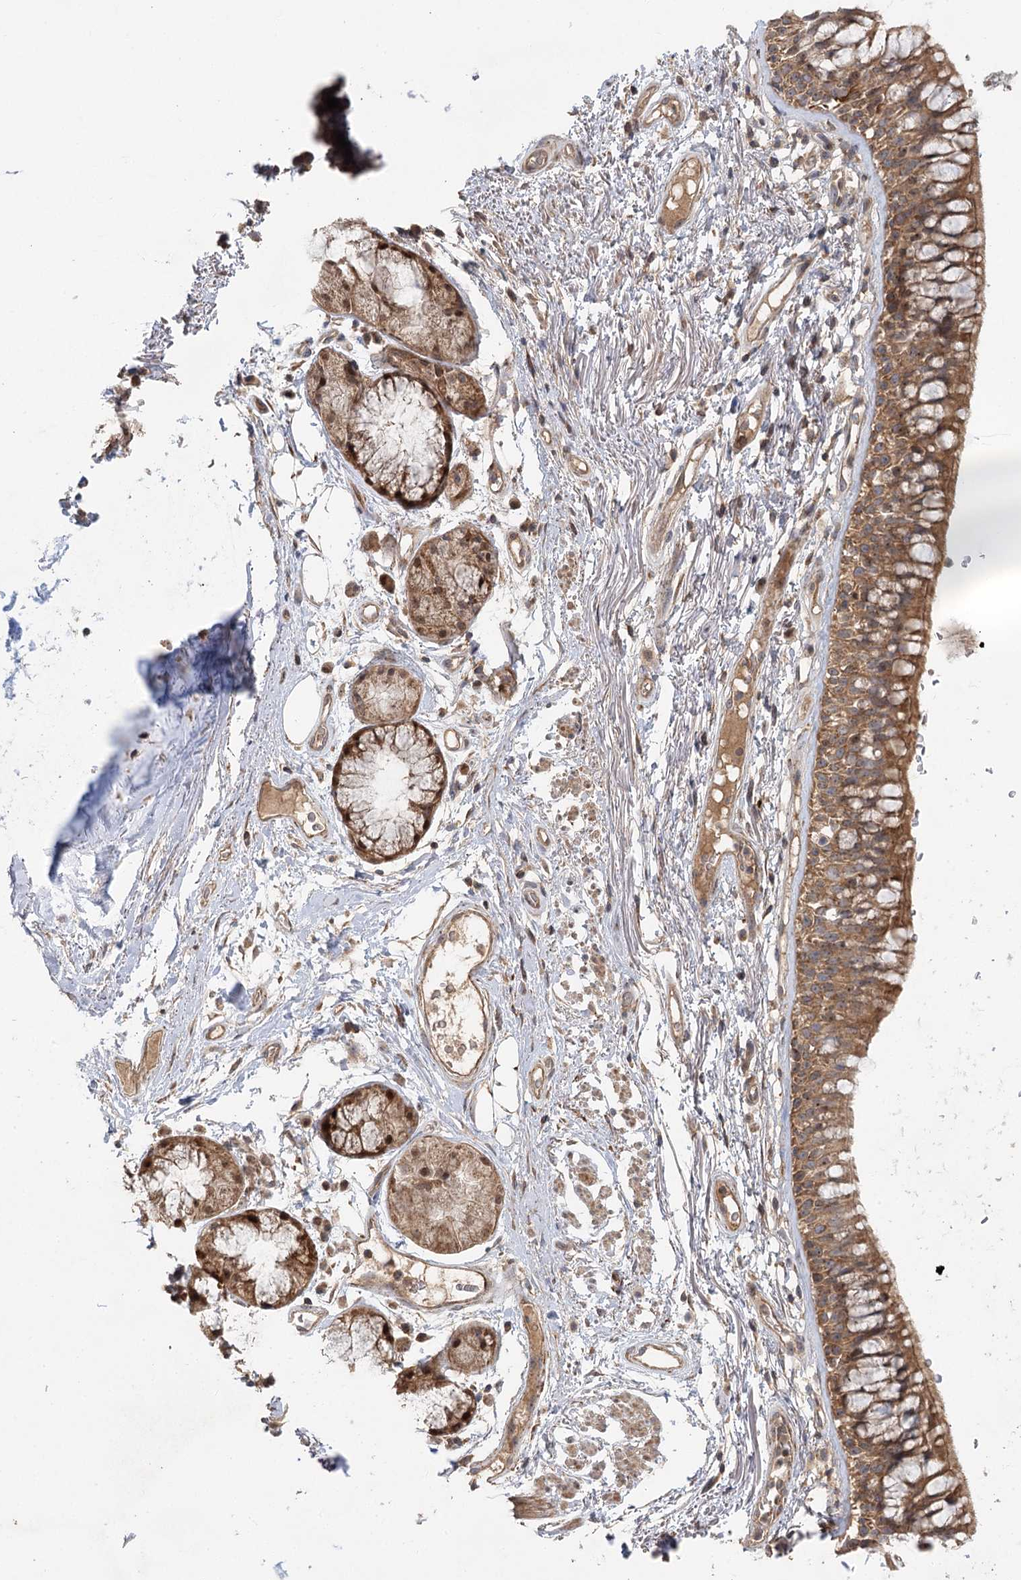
{"staining": {"intensity": "moderate", "quantity": ">75%", "location": "cytoplasmic/membranous"}, "tissue": "bronchus", "cell_type": "Respiratory epithelial cells", "image_type": "normal", "snomed": [{"axis": "morphology", "description": "Normal tissue, NOS"}, {"axis": "topography", "description": "Cartilage tissue"}, {"axis": "topography", "description": "Bronchus"}], "caption": "An IHC photomicrograph of normal tissue is shown. Protein staining in brown highlights moderate cytoplasmic/membranous positivity in bronchus within respiratory epithelial cells. The staining was performed using DAB (3,3'-diaminobenzidine) to visualize the protein expression in brown, while the nuclei were stained in blue with hematoxylin (Magnification: 20x).", "gene": "ENSG00000273217", "patient": {"sex": "female", "age": 73}}